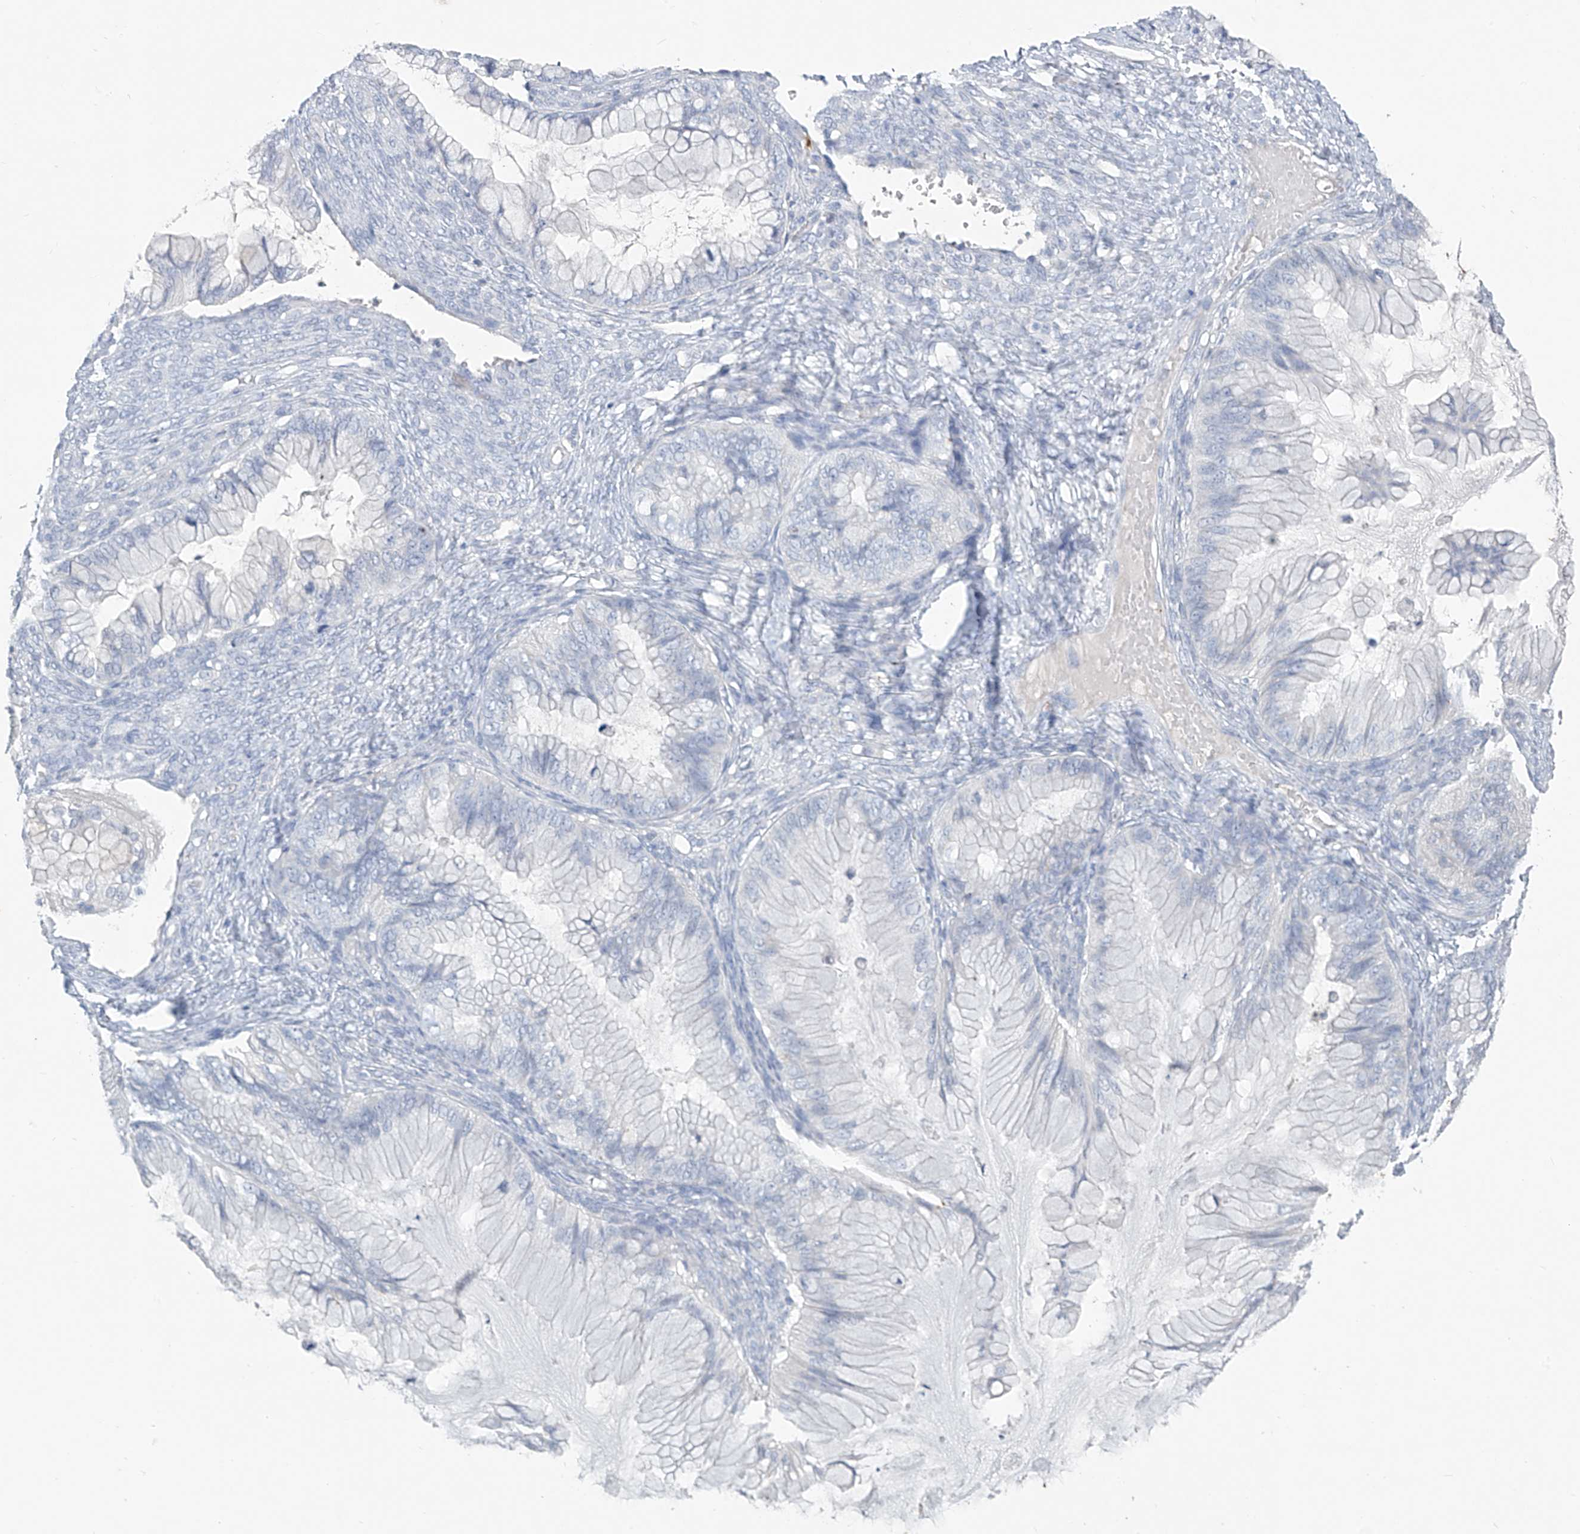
{"staining": {"intensity": "negative", "quantity": "none", "location": "none"}, "tissue": "ovarian cancer", "cell_type": "Tumor cells", "image_type": "cancer", "snomed": [{"axis": "morphology", "description": "Cystadenocarcinoma, mucinous, NOS"}, {"axis": "topography", "description": "Ovary"}], "caption": "Immunohistochemistry histopathology image of neoplastic tissue: mucinous cystadenocarcinoma (ovarian) stained with DAB (3,3'-diaminobenzidine) demonstrates no significant protein positivity in tumor cells.", "gene": "CX3CR1", "patient": {"sex": "female", "age": 36}}